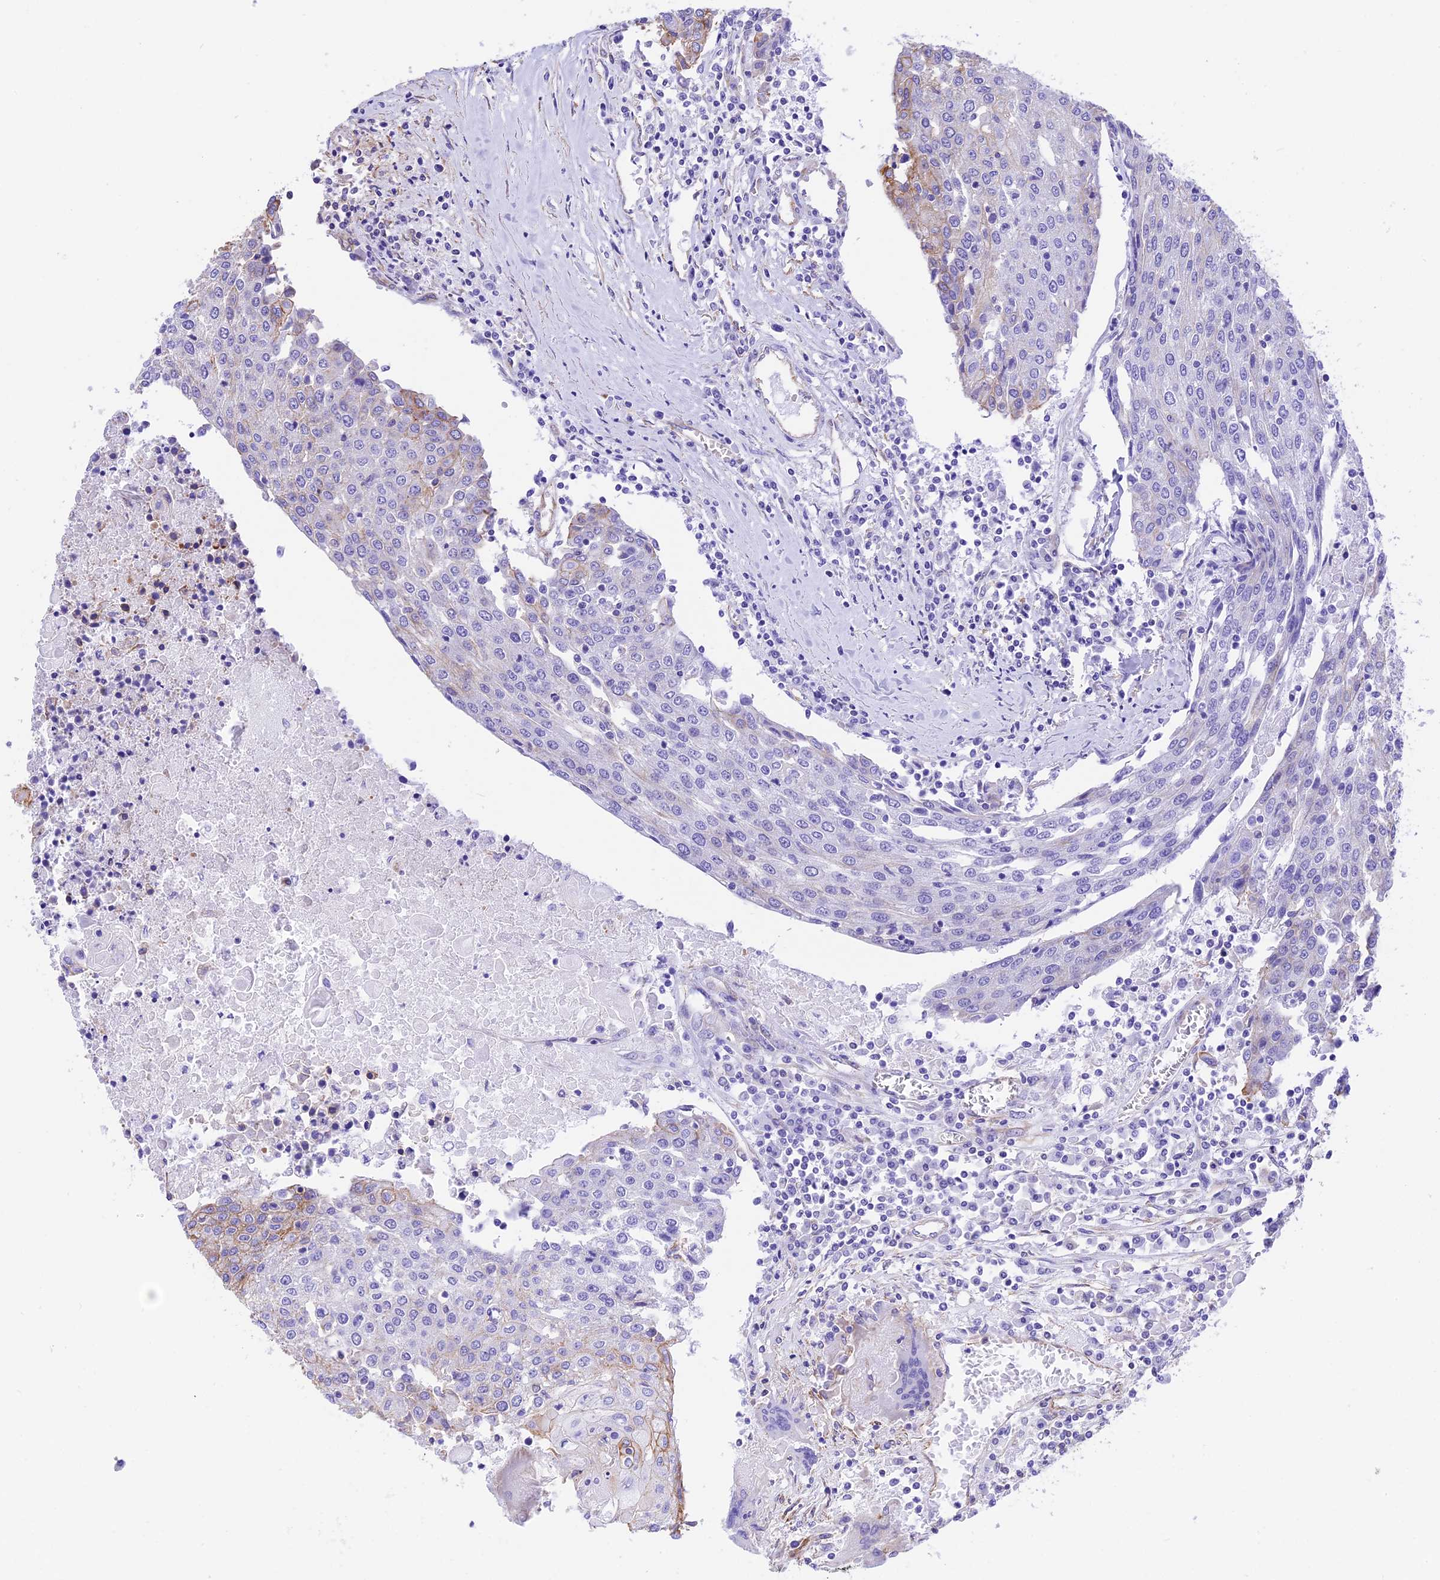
{"staining": {"intensity": "moderate", "quantity": "<25%", "location": "cytoplasmic/membranous"}, "tissue": "urothelial cancer", "cell_type": "Tumor cells", "image_type": "cancer", "snomed": [{"axis": "morphology", "description": "Urothelial carcinoma, High grade"}, {"axis": "topography", "description": "Urinary bladder"}], "caption": "High-magnification brightfield microscopy of urothelial cancer stained with DAB (3,3'-diaminobenzidine) (brown) and counterstained with hematoxylin (blue). tumor cells exhibit moderate cytoplasmic/membranous staining is seen in approximately<25% of cells.", "gene": "R3HDM4", "patient": {"sex": "female", "age": 85}}